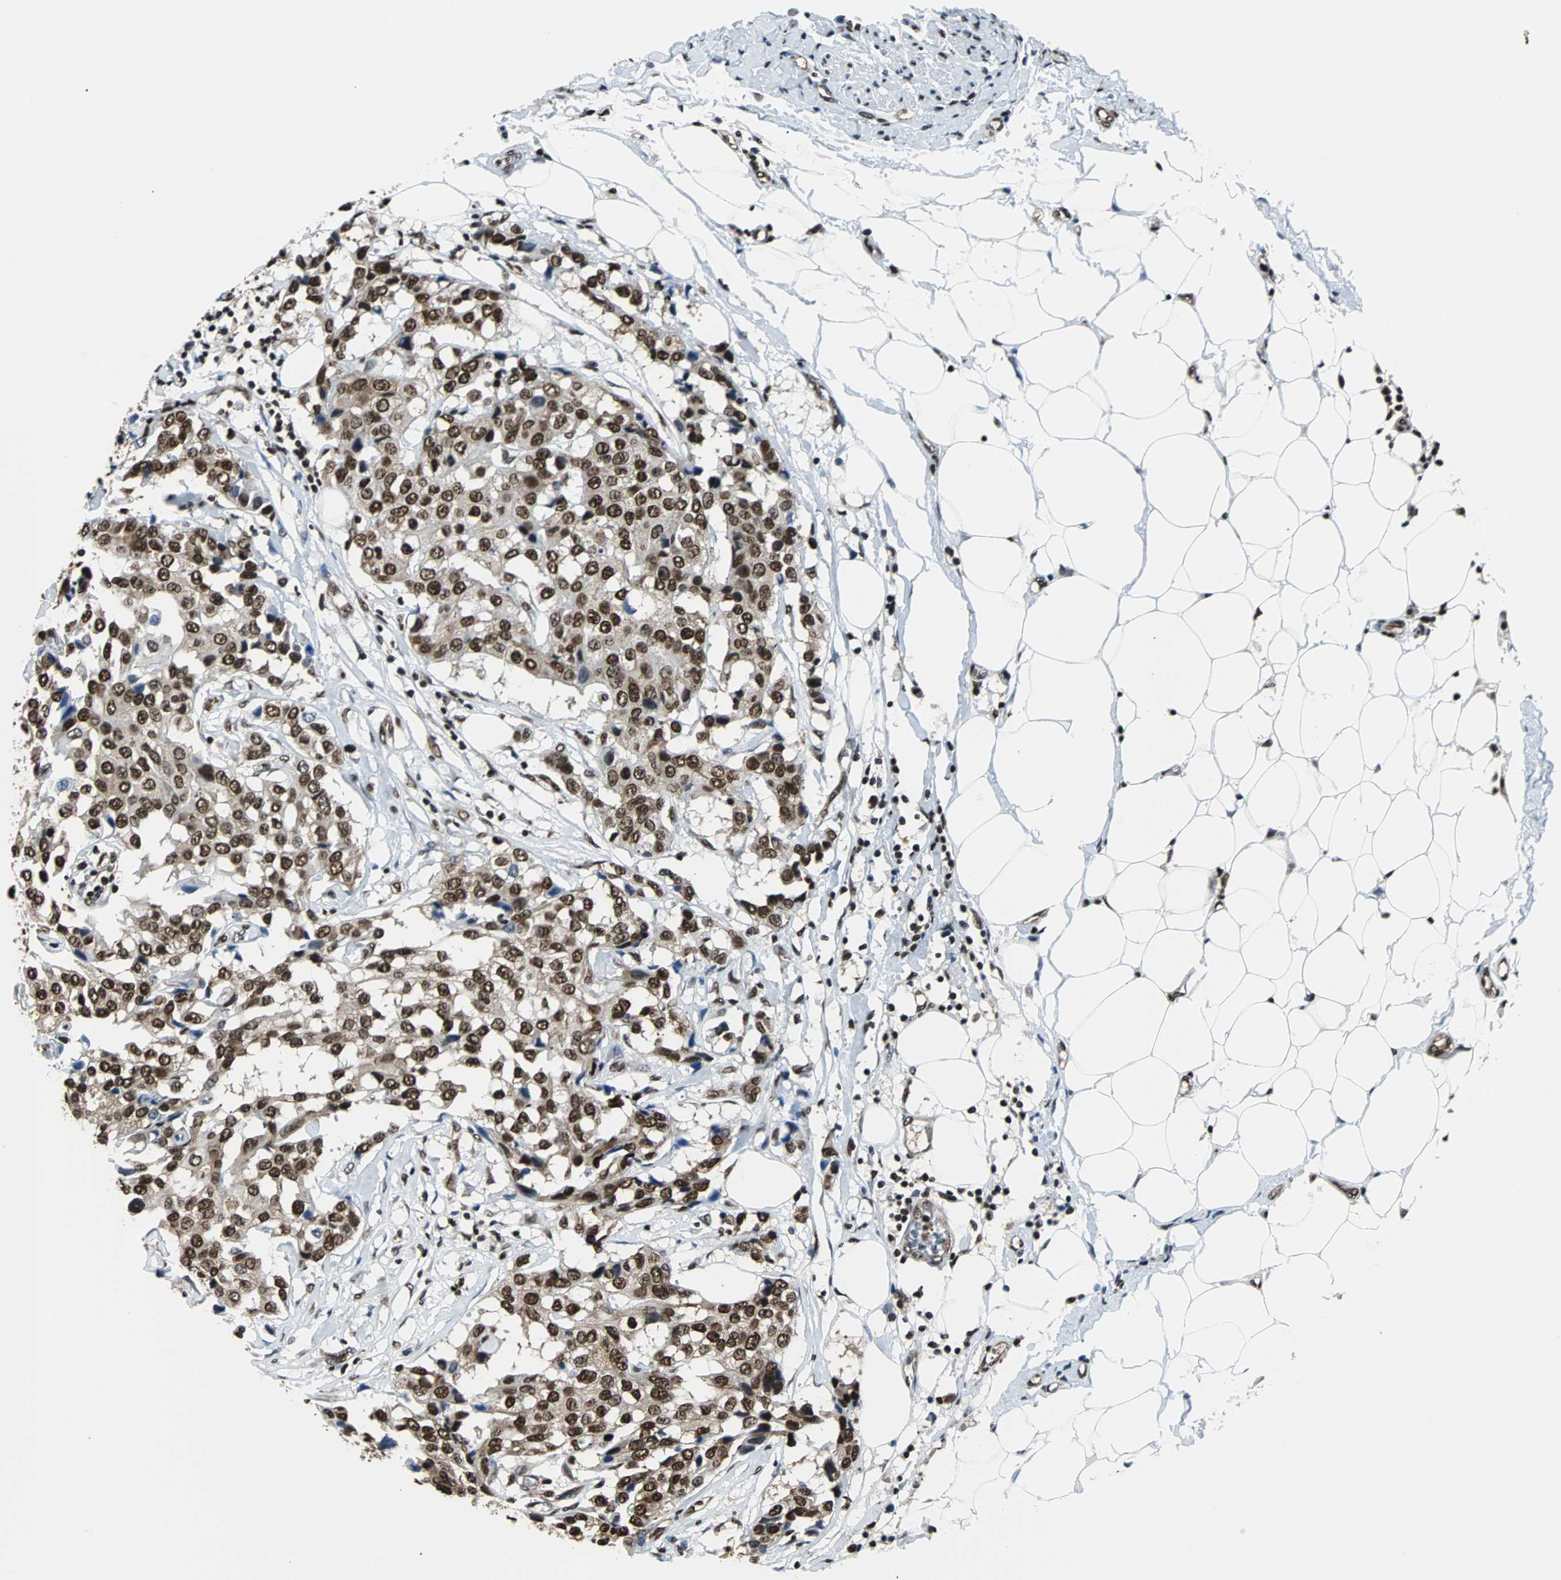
{"staining": {"intensity": "strong", "quantity": ">75%", "location": "nuclear"}, "tissue": "breast cancer", "cell_type": "Tumor cells", "image_type": "cancer", "snomed": [{"axis": "morphology", "description": "Duct carcinoma"}, {"axis": "topography", "description": "Breast"}], "caption": "Breast cancer (infiltrating ductal carcinoma) was stained to show a protein in brown. There is high levels of strong nuclear positivity in approximately >75% of tumor cells. (brown staining indicates protein expression, while blue staining denotes nuclei).", "gene": "FUBP1", "patient": {"sex": "female", "age": 80}}